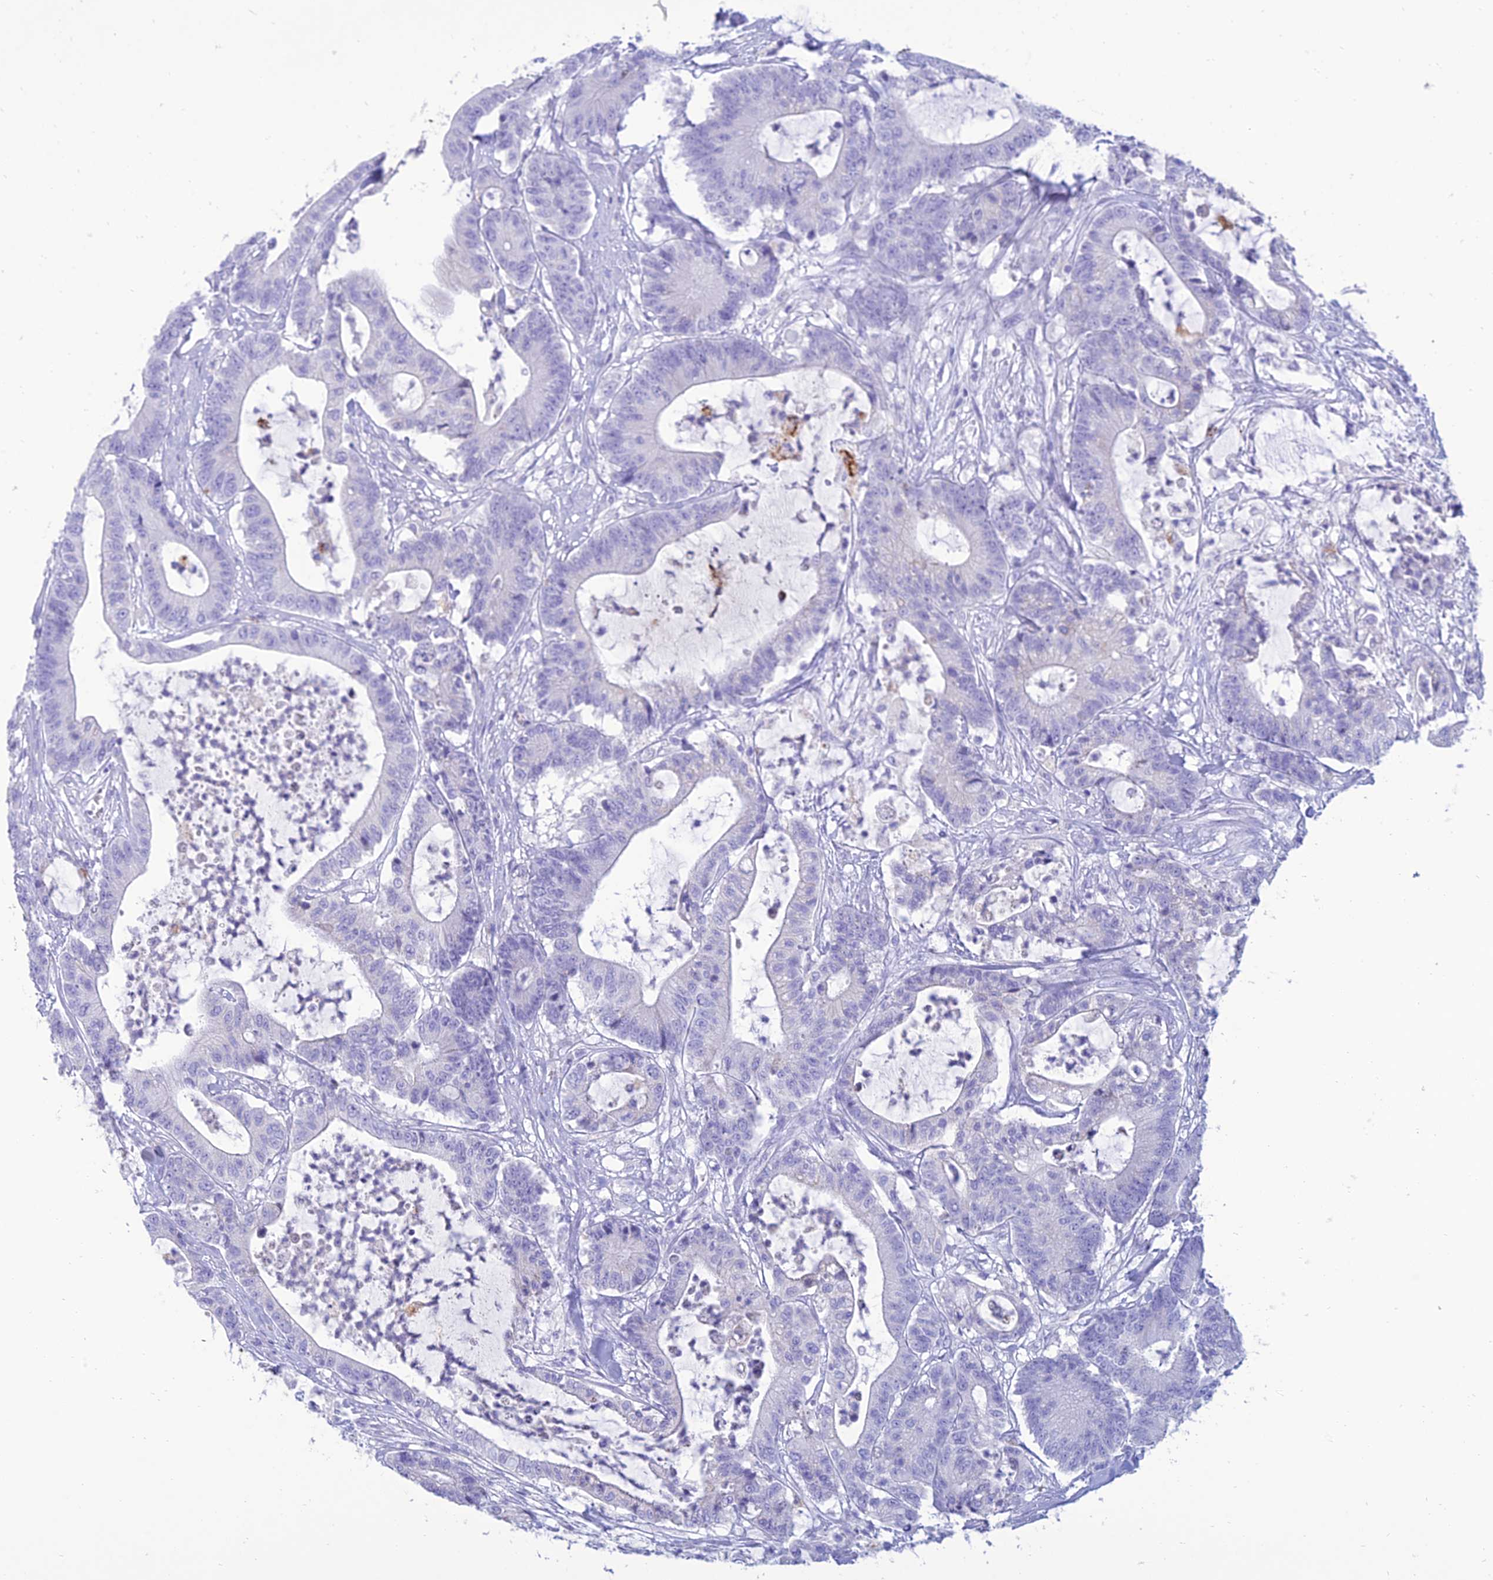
{"staining": {"intensity": "negative", "quantity": "none", "location": "none"}, "tissue": "colorectal cancer", "cell_type": "Tumor cells", "image_type": "cancer", "snomed": [{"axis": "morphology", "description": "Adenocarcinoma, NOS"}, {"axis": "topography", "description": "Colon"}], "caption": "The immunohistochemistry histopathology image has no significant expression in tumor cells of colorectal cancer (adenocarcinoma) tissue. (DAB immunohistochemistry (IHC) with hematoxylin counter stain).", "gene": "MAL2", "patient": {"sex": "female", "age": 84}}